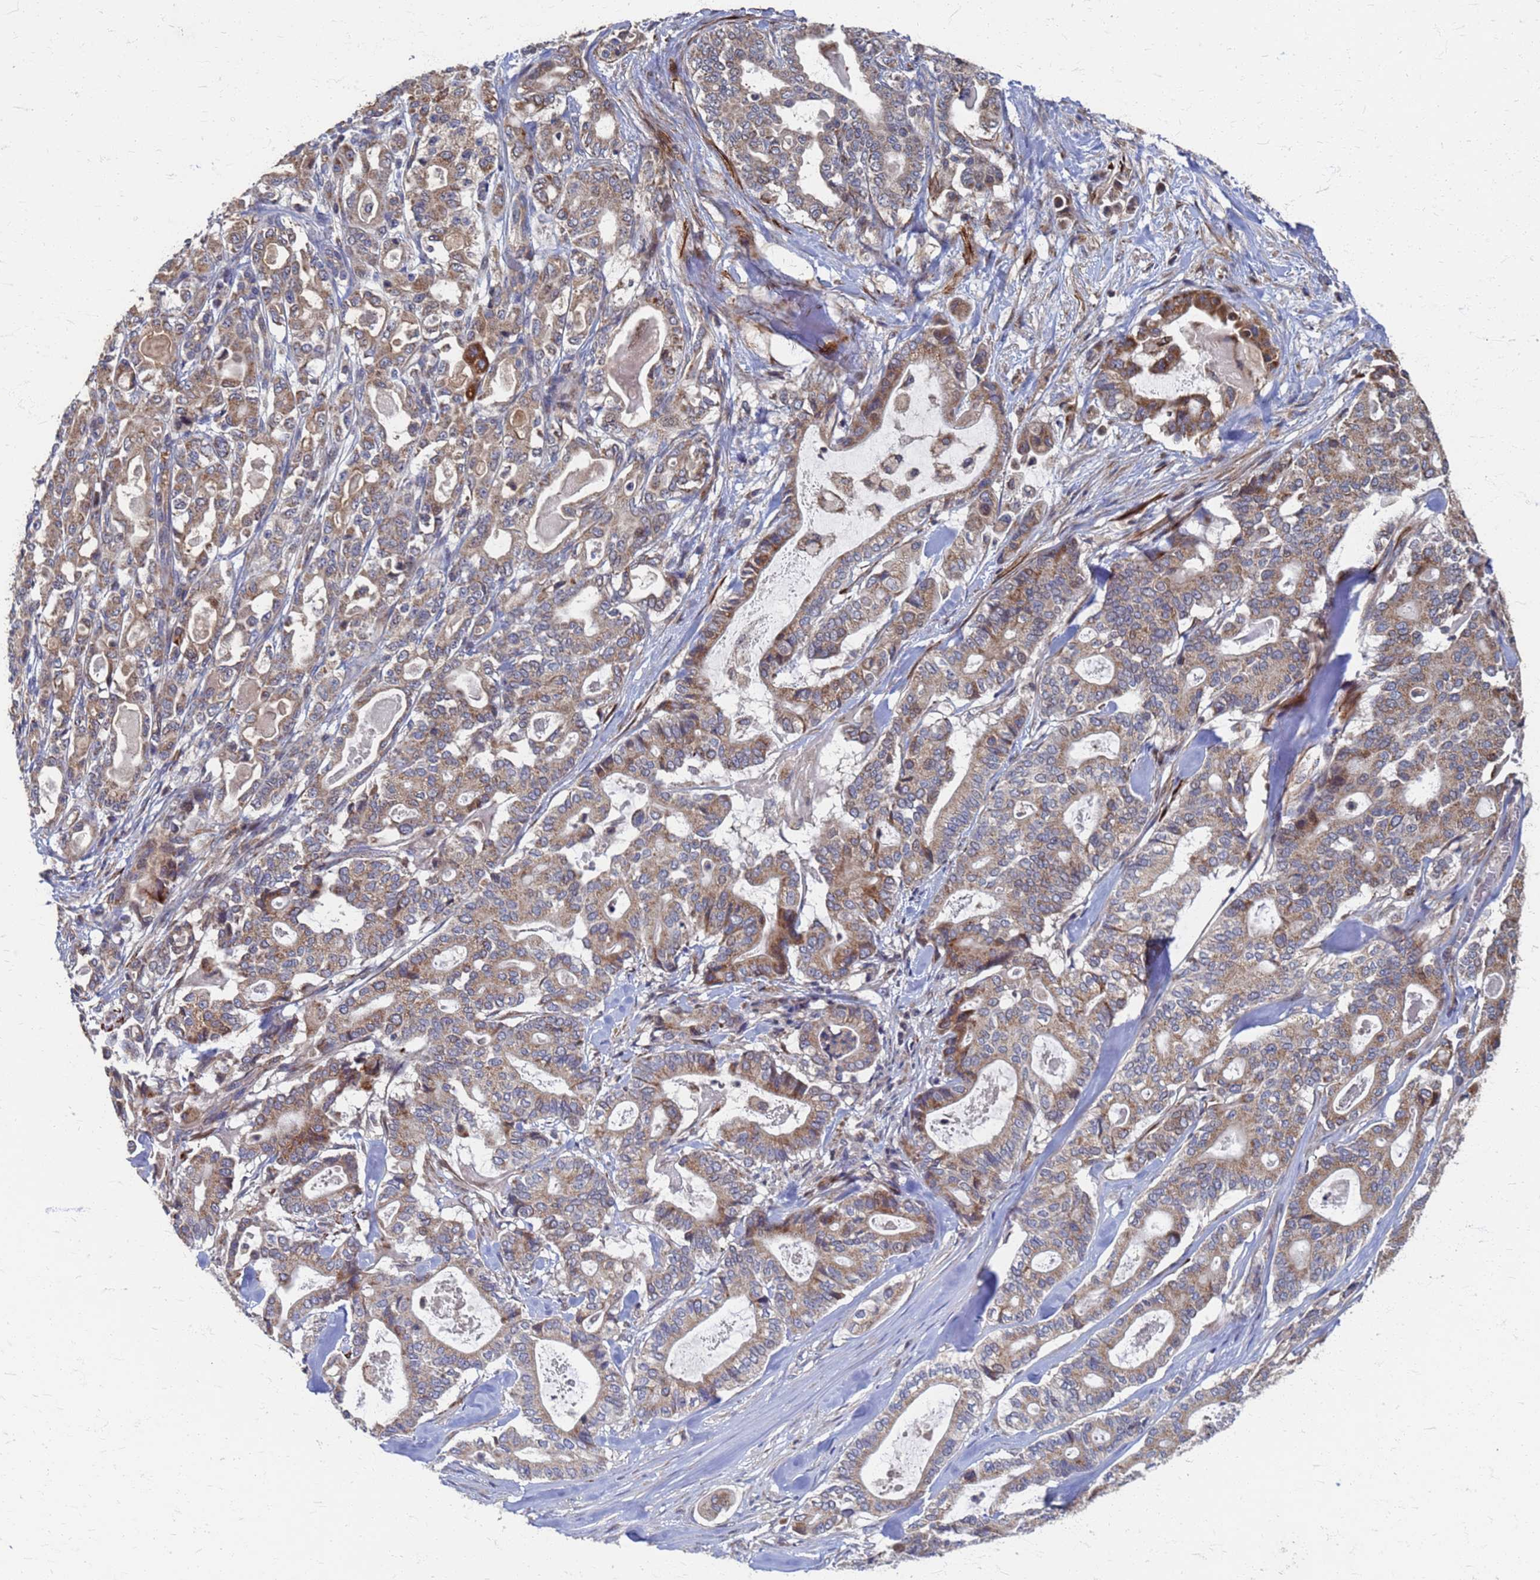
{"staining": {"intensity": "moderate", "quantity": ">75%", "location": "cytoplasmic/membranous"}, "tissue": "pancreatic cancer", "cell_type": "Tumor cells", "image_type": "cancer", "snomed": [{"axis": "morphology", "description": "Adenocarcinoma, NOS"}, {"axis": "topography", "description": "Pancreas"}], "caption": "Protein staining by IHC demonstrates moderate cytoplasmic/membranous expression in about >75% of tumor cells in pancreatic cancer.", "gene": "ATPAF1", "patient": {"sex": "male", "age": 63}}